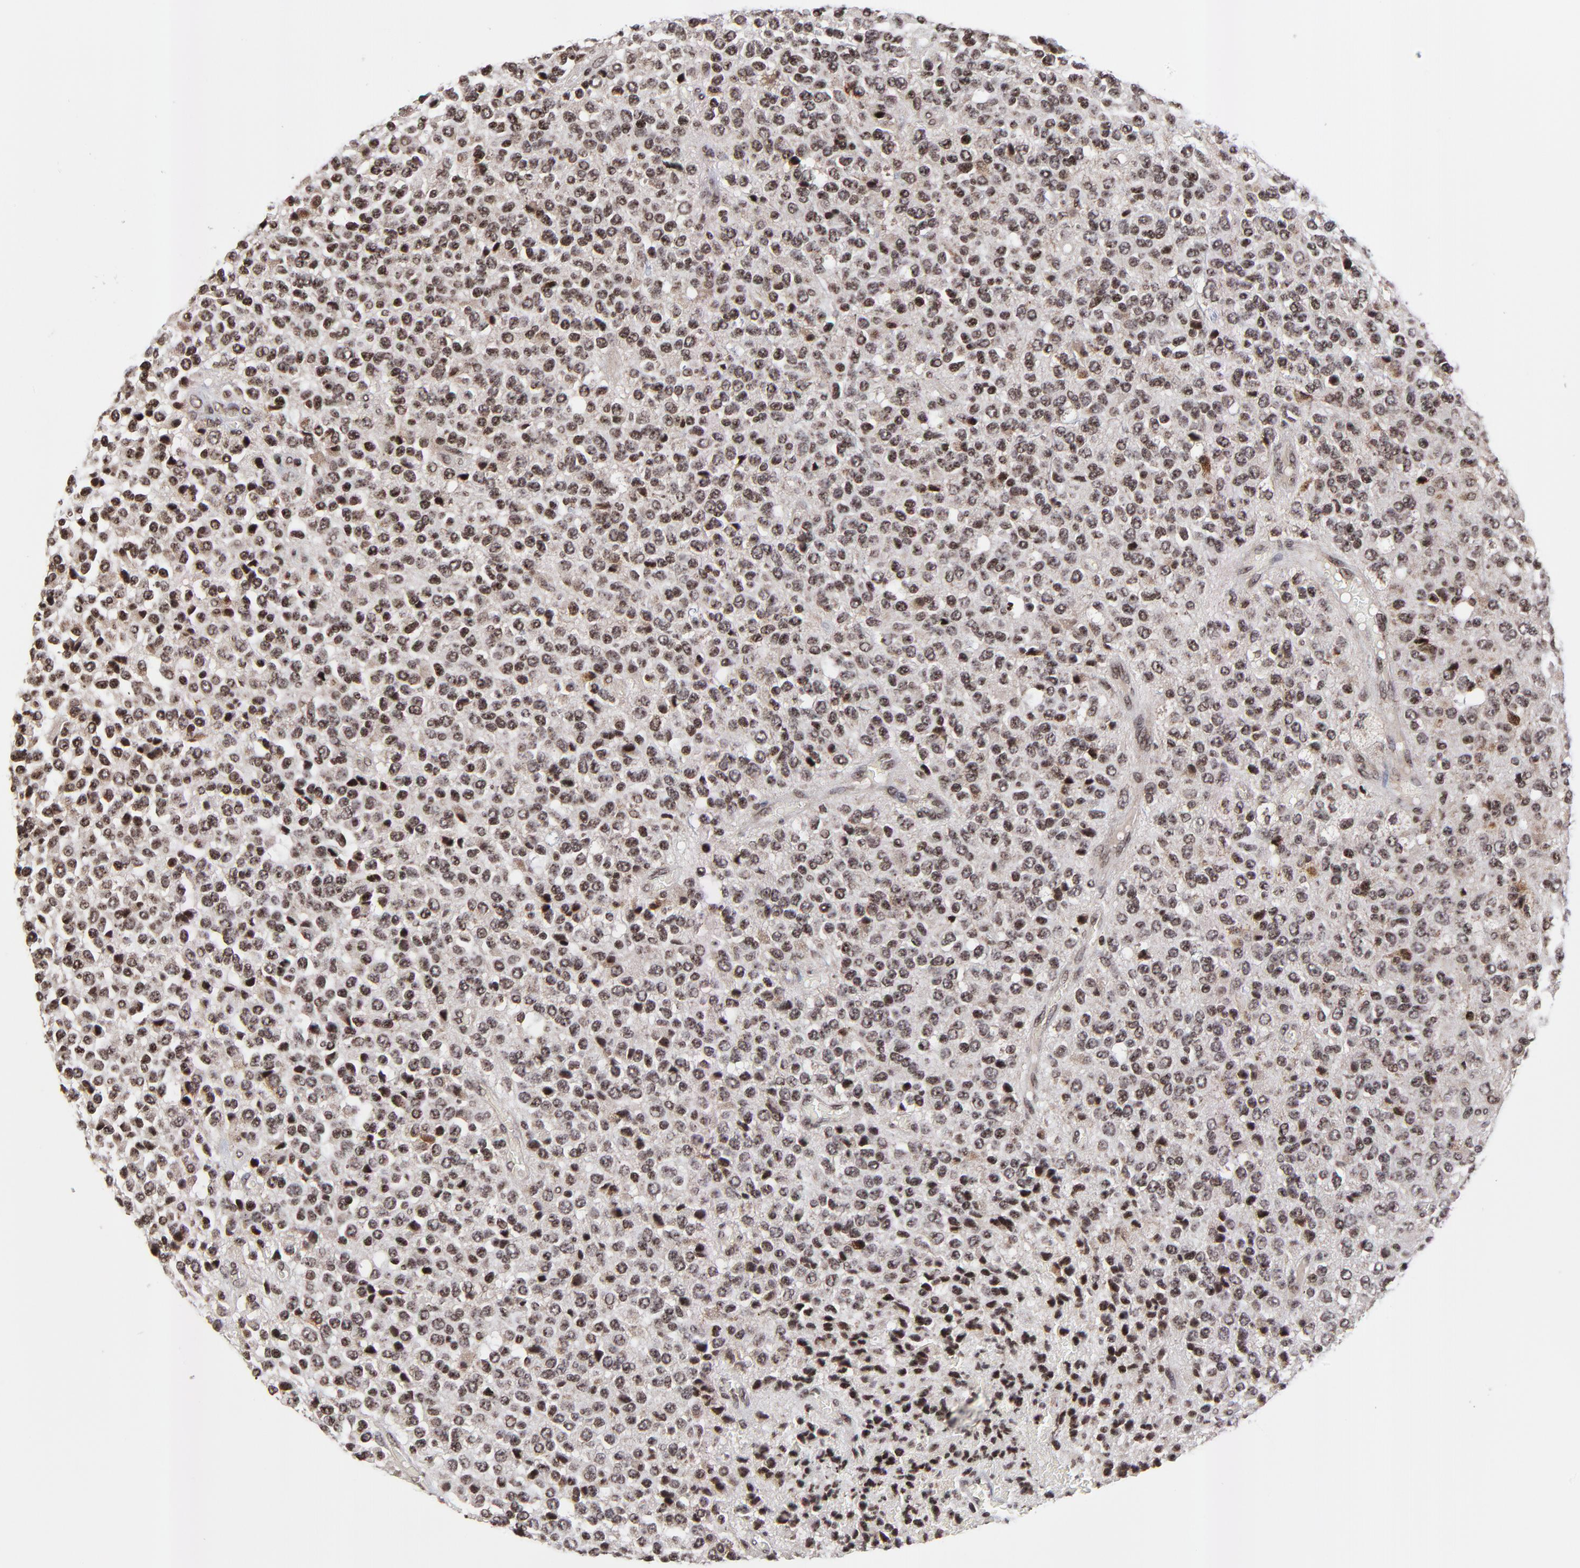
{"staining": {"intensity": "moderate", "quantity": ">75%", "location": "nuclear"}, "tissue": "glioma", "cell_type": "Tumor cells", "image_type": "cancer", "snomed": [{"axis": "morphology", "description": "Glioma, malignant, High grade"}, {"axis": "topography", "description": "pancreas cauda"}], "caption": "Tumor cells demonstrate medium levels of moderate nuclear staining in about >75% of cells in malignant glioma (high-grade). Using DAB (3,3'-diaminobenzidine) (brown) and hematoxylin (blue) stains, captured at high magnification using brightfield microscopy.", "gene": "ZNF777", "patient": {"sex": "male", "age": 60}}